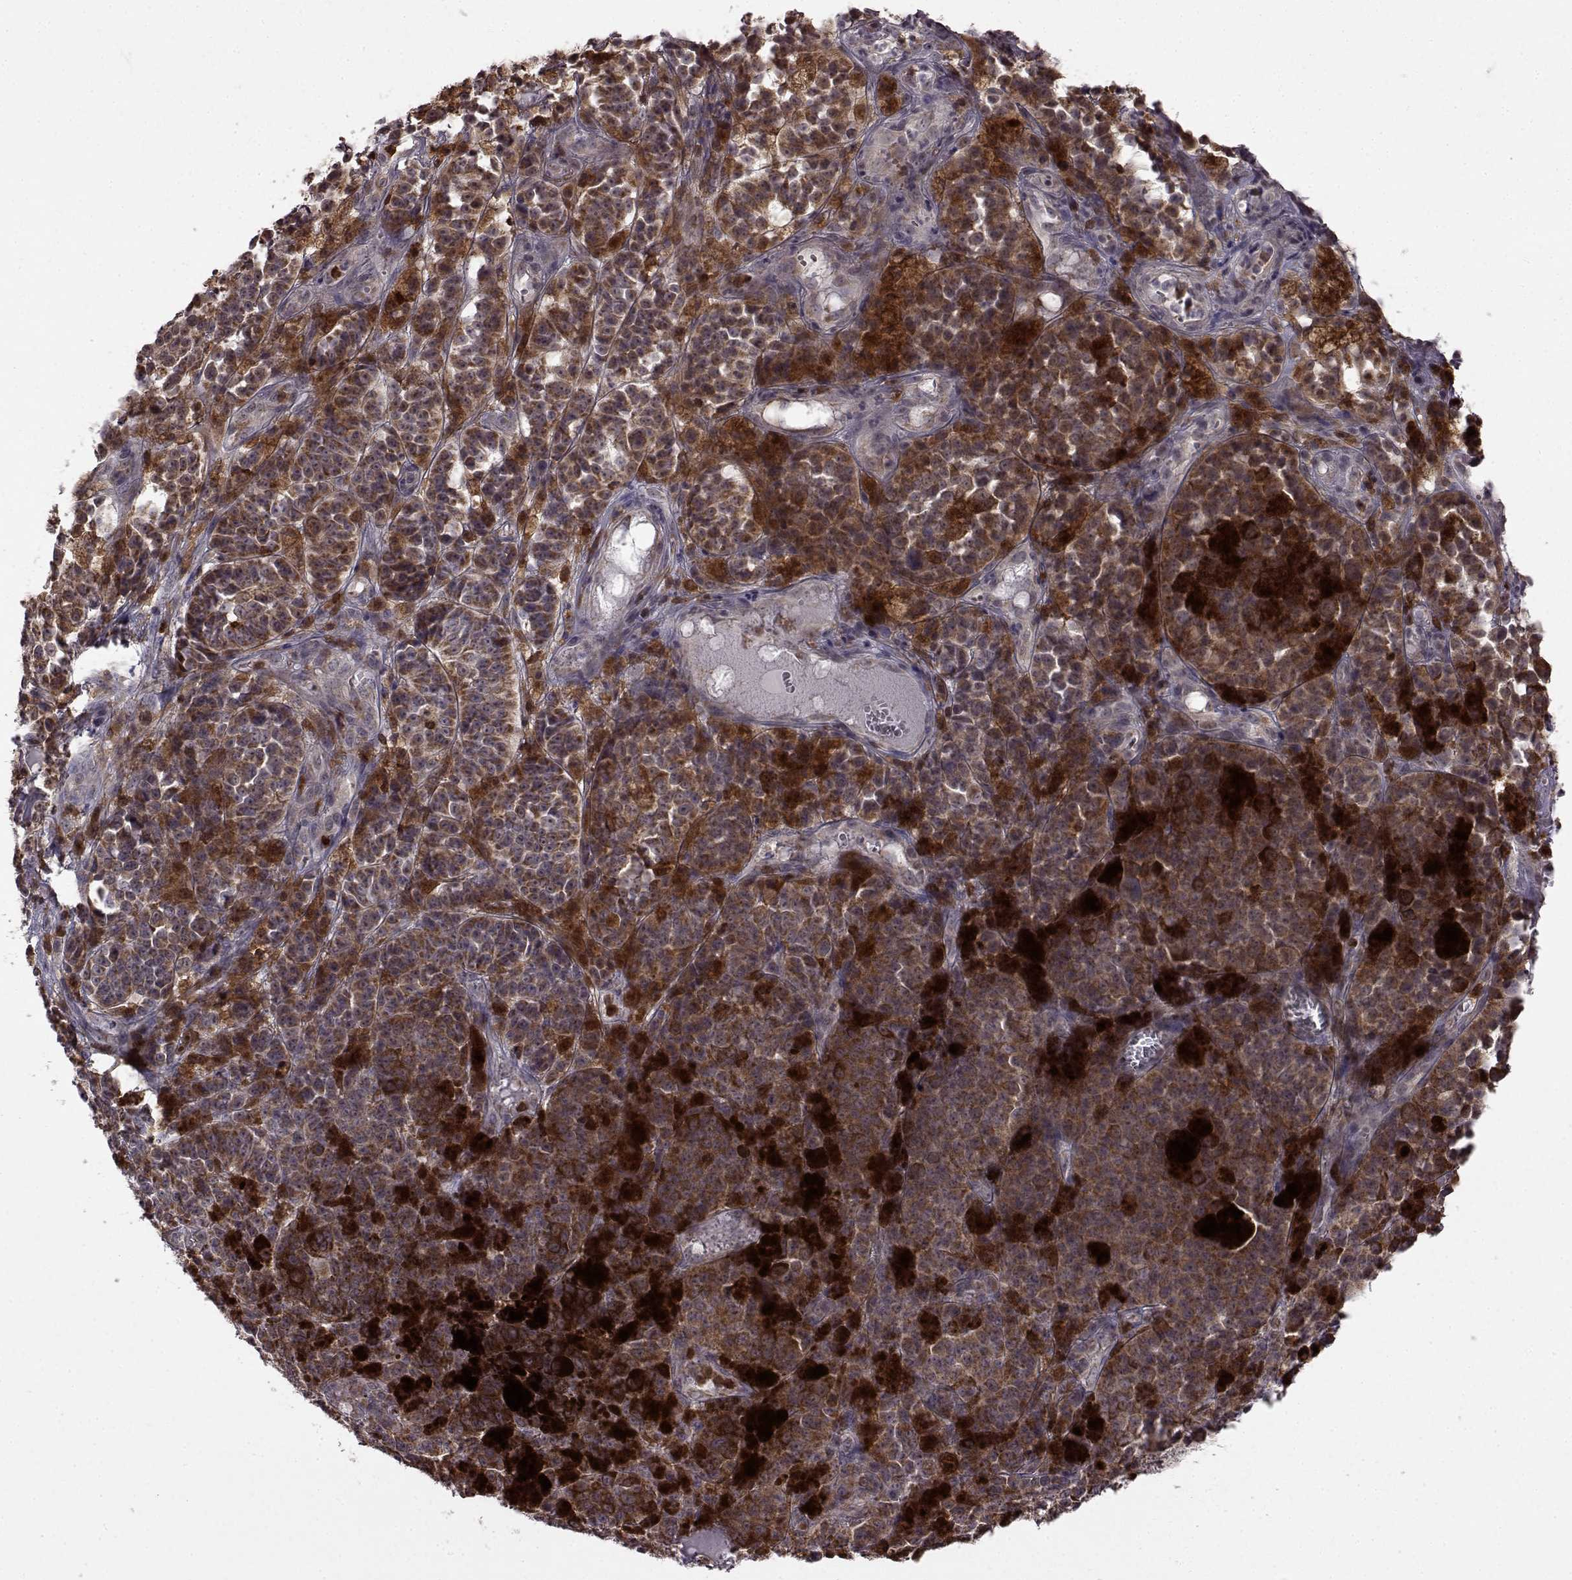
{"staining": {"intensity": "moderate", "quantity": ">75%", "location": "cytoplasmic/membranous"}, "tissue": "melanoma", "cell_type": "Tumor cells", "image_type": "cancer", "snomed": [{"axis": "morphology", "description": "Malignant melanoma, NOS"}, {"axis": "topography", "description": "Skin"}], "caption": "This image demonstrates immunohistochemistry (IHC) staining of human malignant melanoma, with medium moderate cytoplasmic/membranous expression in about >75% of tumor cells.", "gene": "DOK2", "patient": {"sex": "female", "age": 58}}